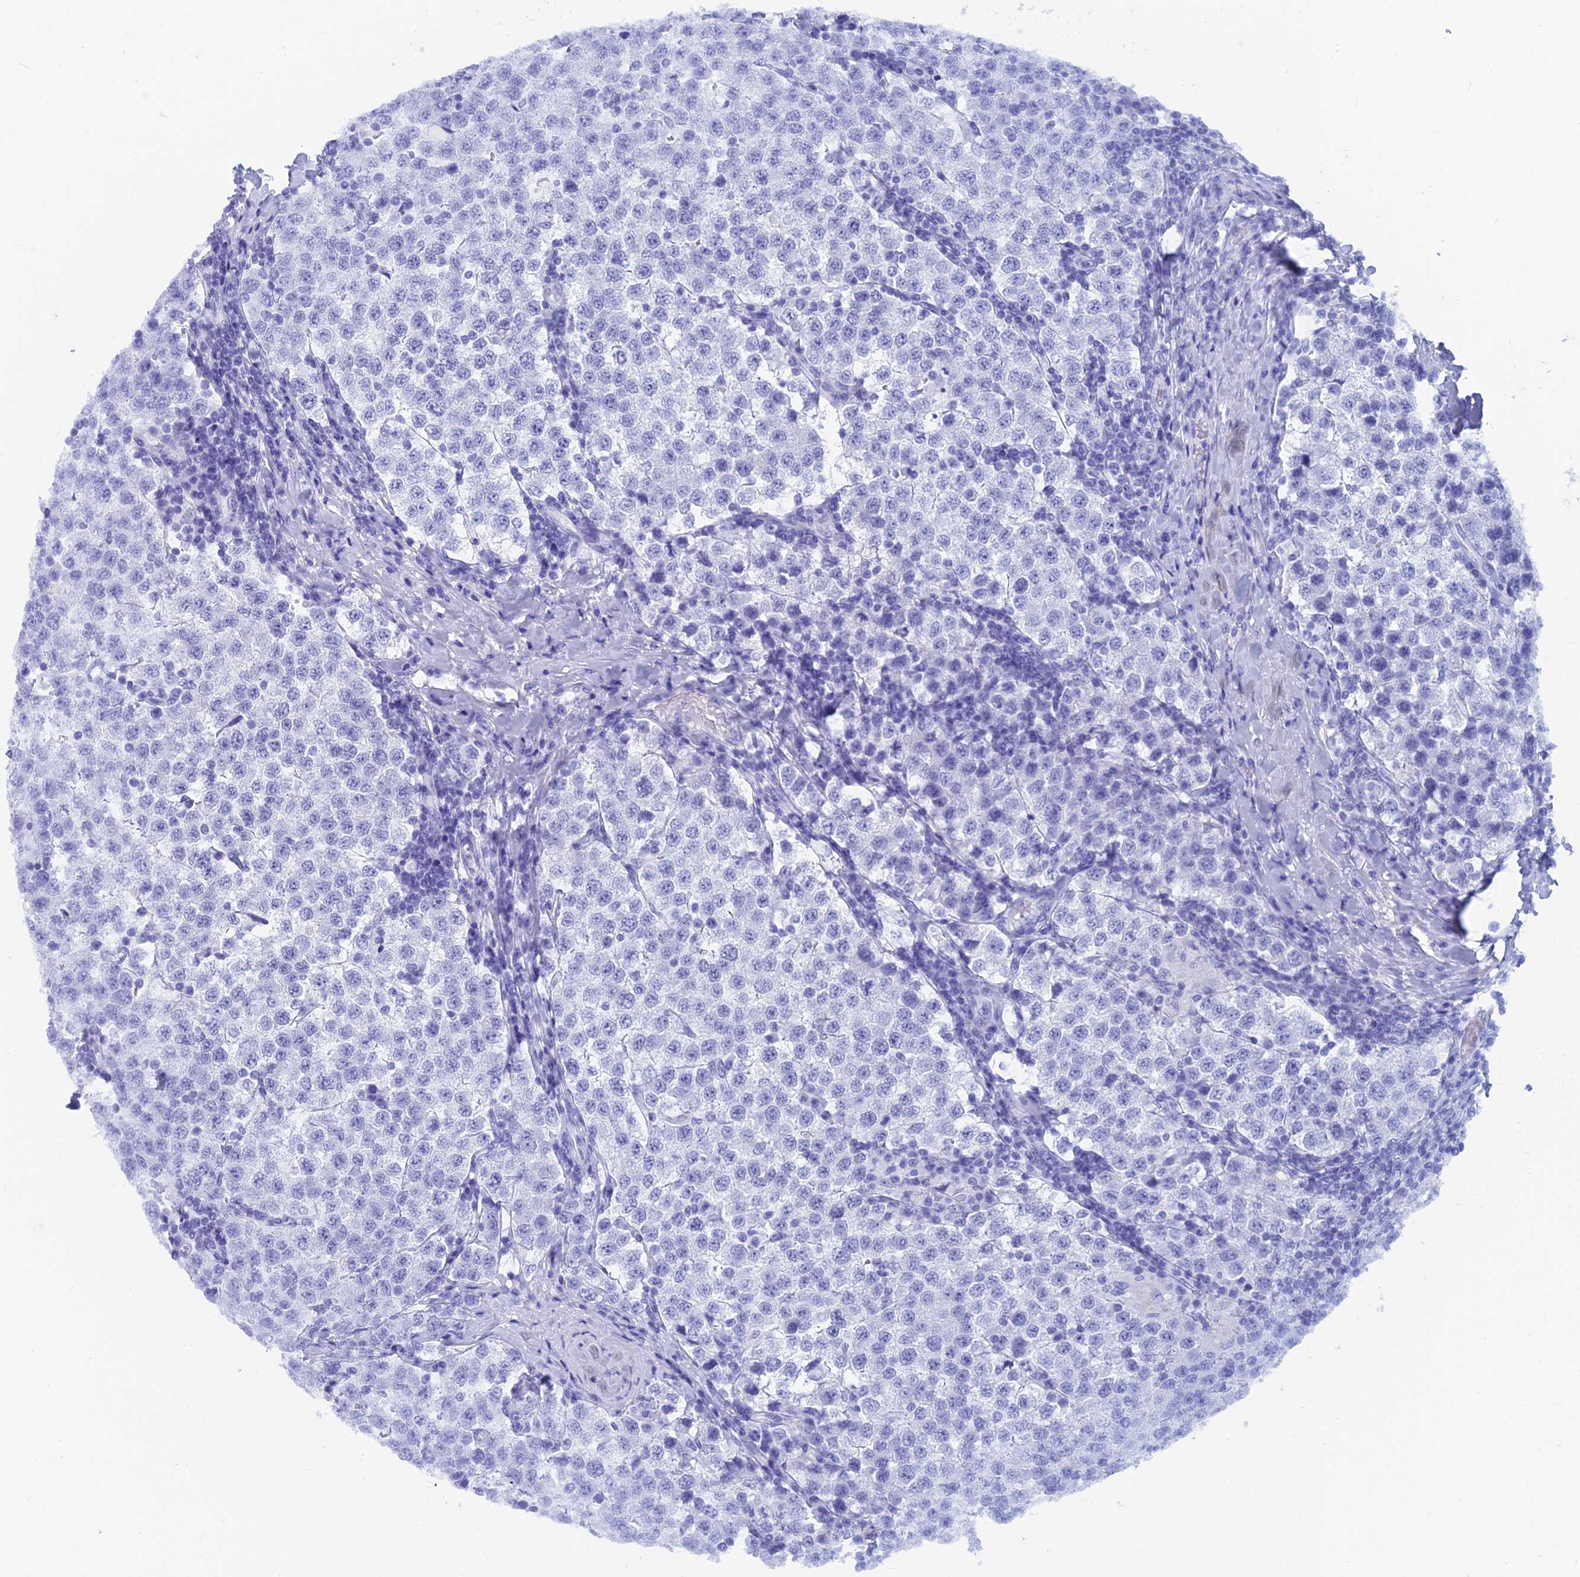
{"staining": {"intensity": "negative", "quantity": "none", "location": "none"}, "tissue": "testis cancer", "cell_type": "Tumor cells", "image_type": "cancer", "snomed": [{"axis": "morphology", "description": "Seminoma, NOS"}, {"axis": "topography", "description": "Testis"}], "caption": "The micrograph exhibits no significant expression in tumor cells of testis cancer.", "gene": "CAPS", "patient": {"sex": "male", "age": 34}}